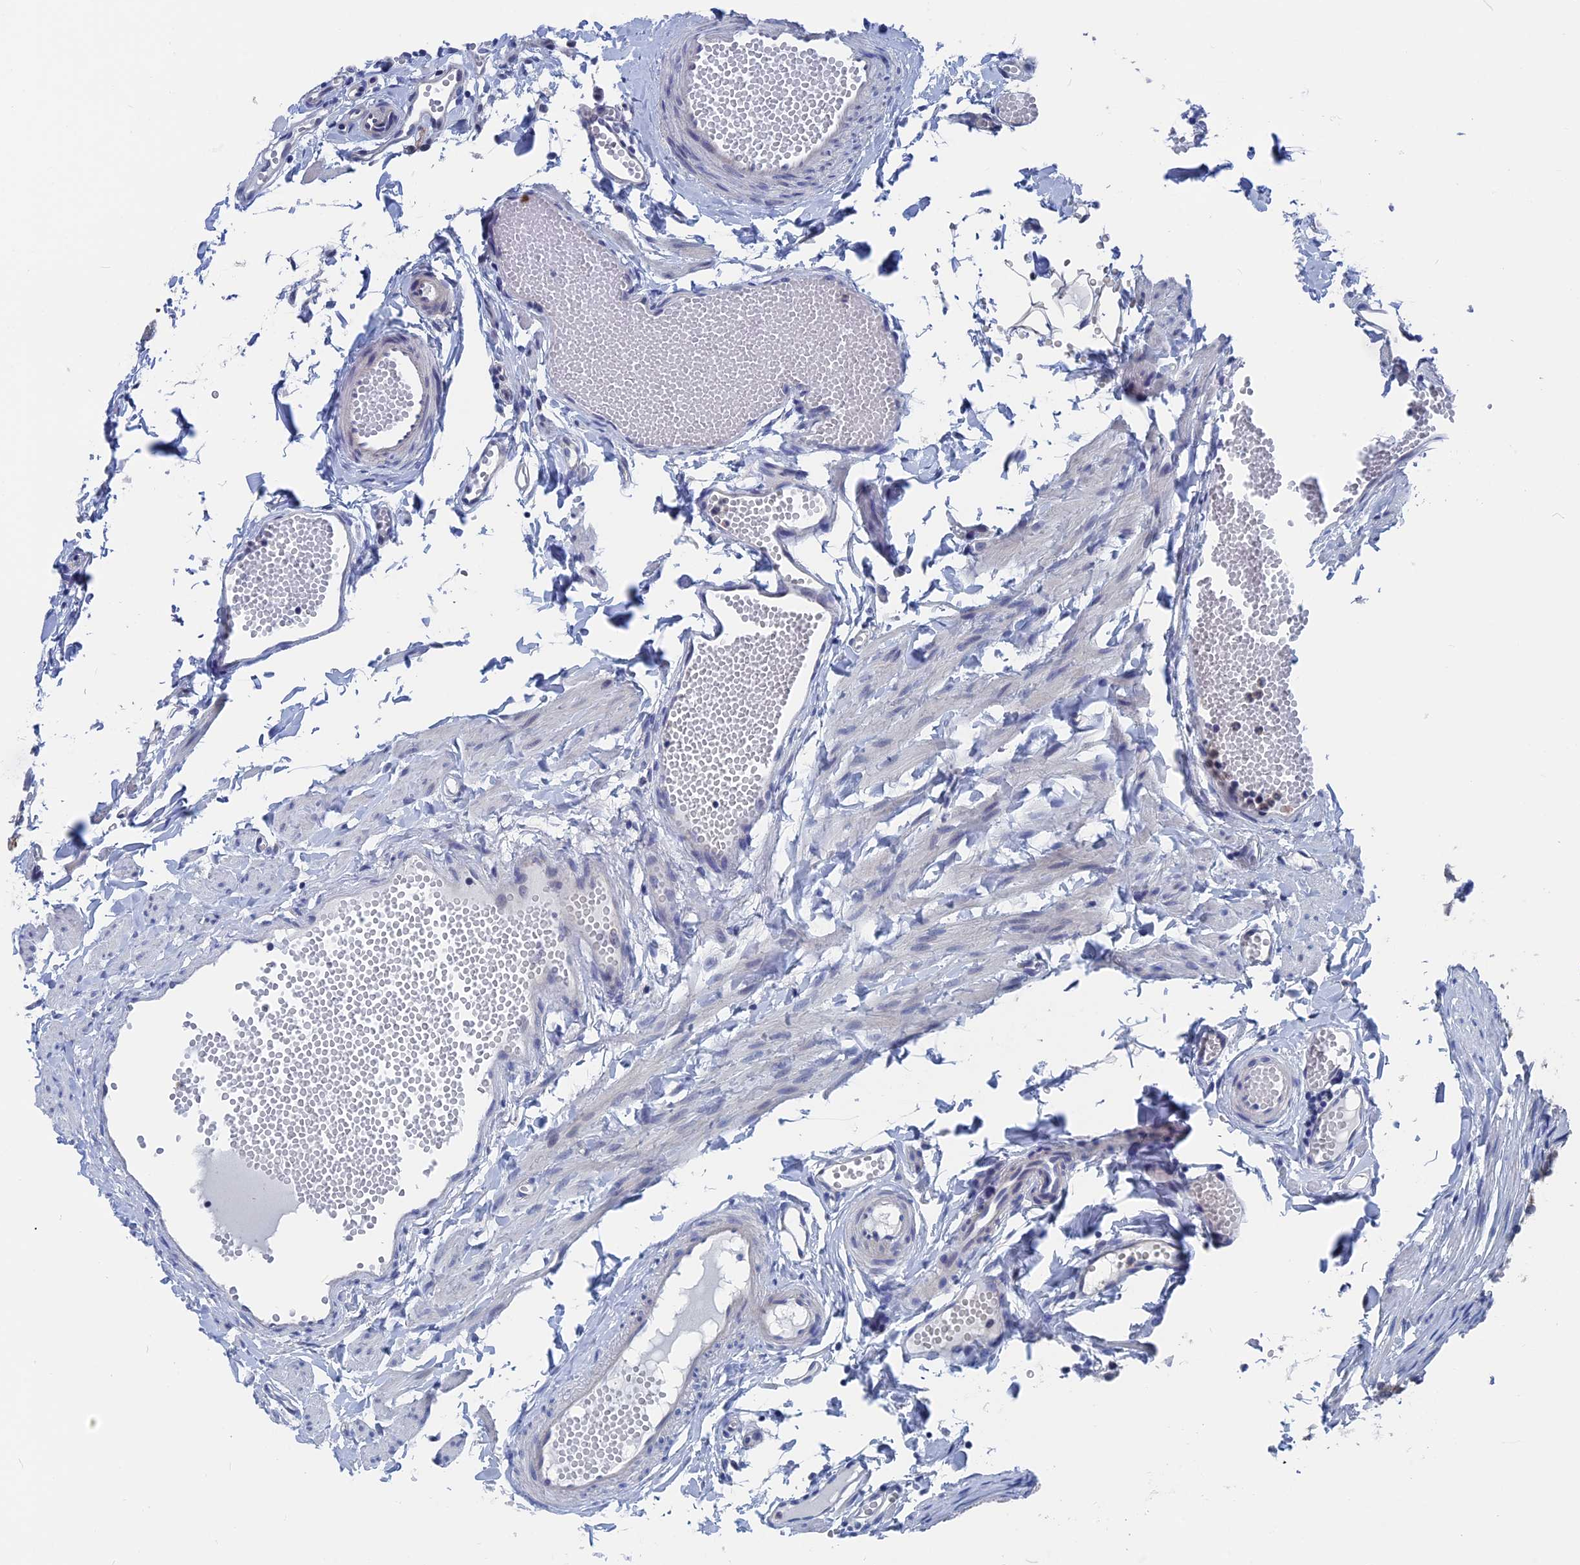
{"staining": {"intensity": "weak", "quantity": "<25%", "location": "cytoplasmic/membranous,nuclear"}, "tissue": "fallopian tube", "cell_type": "Glandular cells", "image_type": "normal", "snomed": [{"axis": "morphology", "description": "Normal tissue, NOS"}, {"axis": "topography", "description": "Fallopian tube"}], "caption": "The micrograph displays no staining of glandular cells in unremarkable fallopian tube.", "gene": "MARCHF3", "patient": {"sex": "female", "age": 35}}